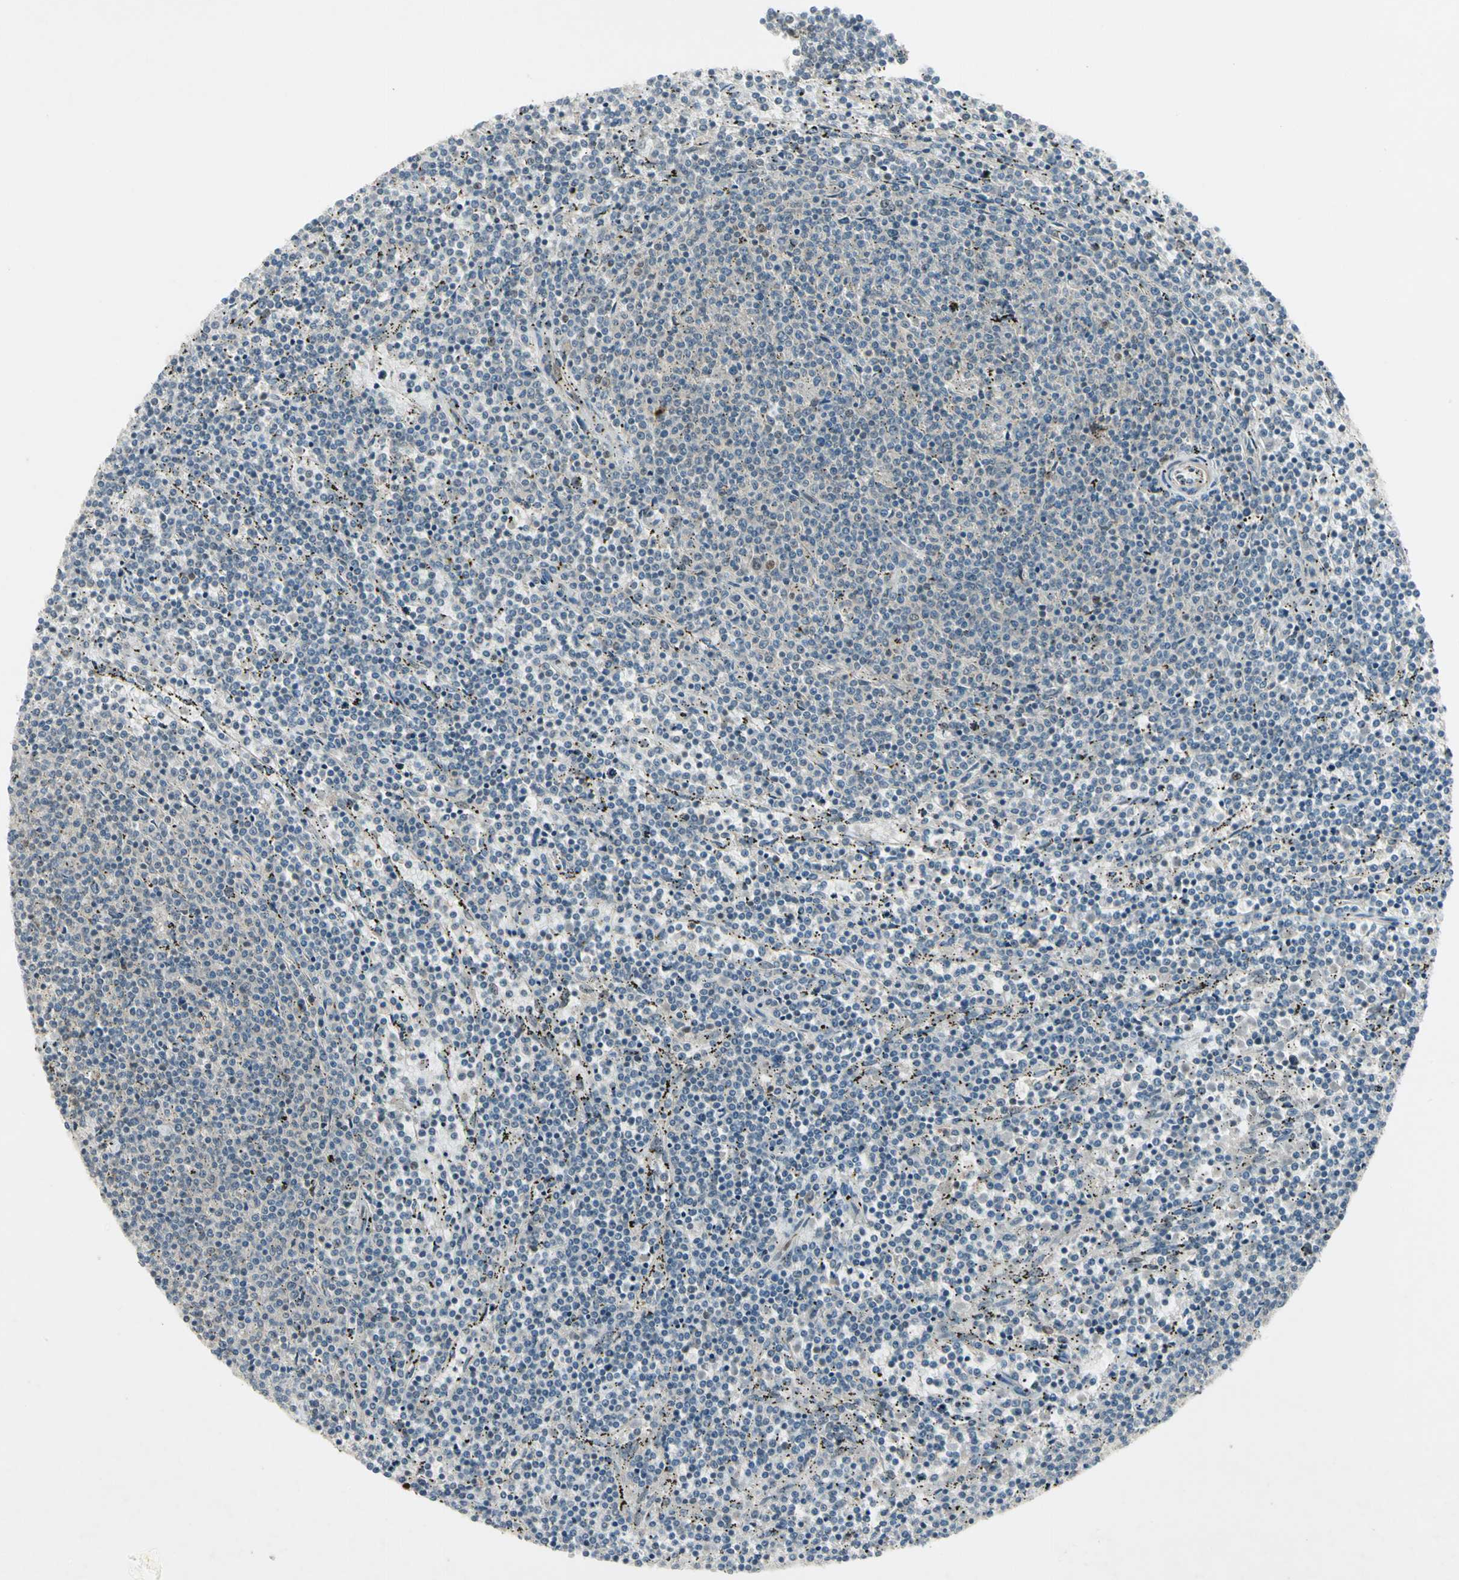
{"staining": {"intensity": "negative", "quantity": "none", "location": "none"}, "tissue": "lymphoma", "cell_type": "Tumor cells", "image_type": "cancer", "snomed": [{"axis": "morphology", "description": "Malignant lymphoma, non-Hodgkin's type, Low grade"}, {"axis": "topography", "description": "Spleen"}], "caption": "This is an immunohistochemistry image of low-grade malignant lymphoma, non-Hodgkin's type. There is no staining in tumor cells.", "gene": "GTF3A", "patient": {"sex": "female", "age": 50}}